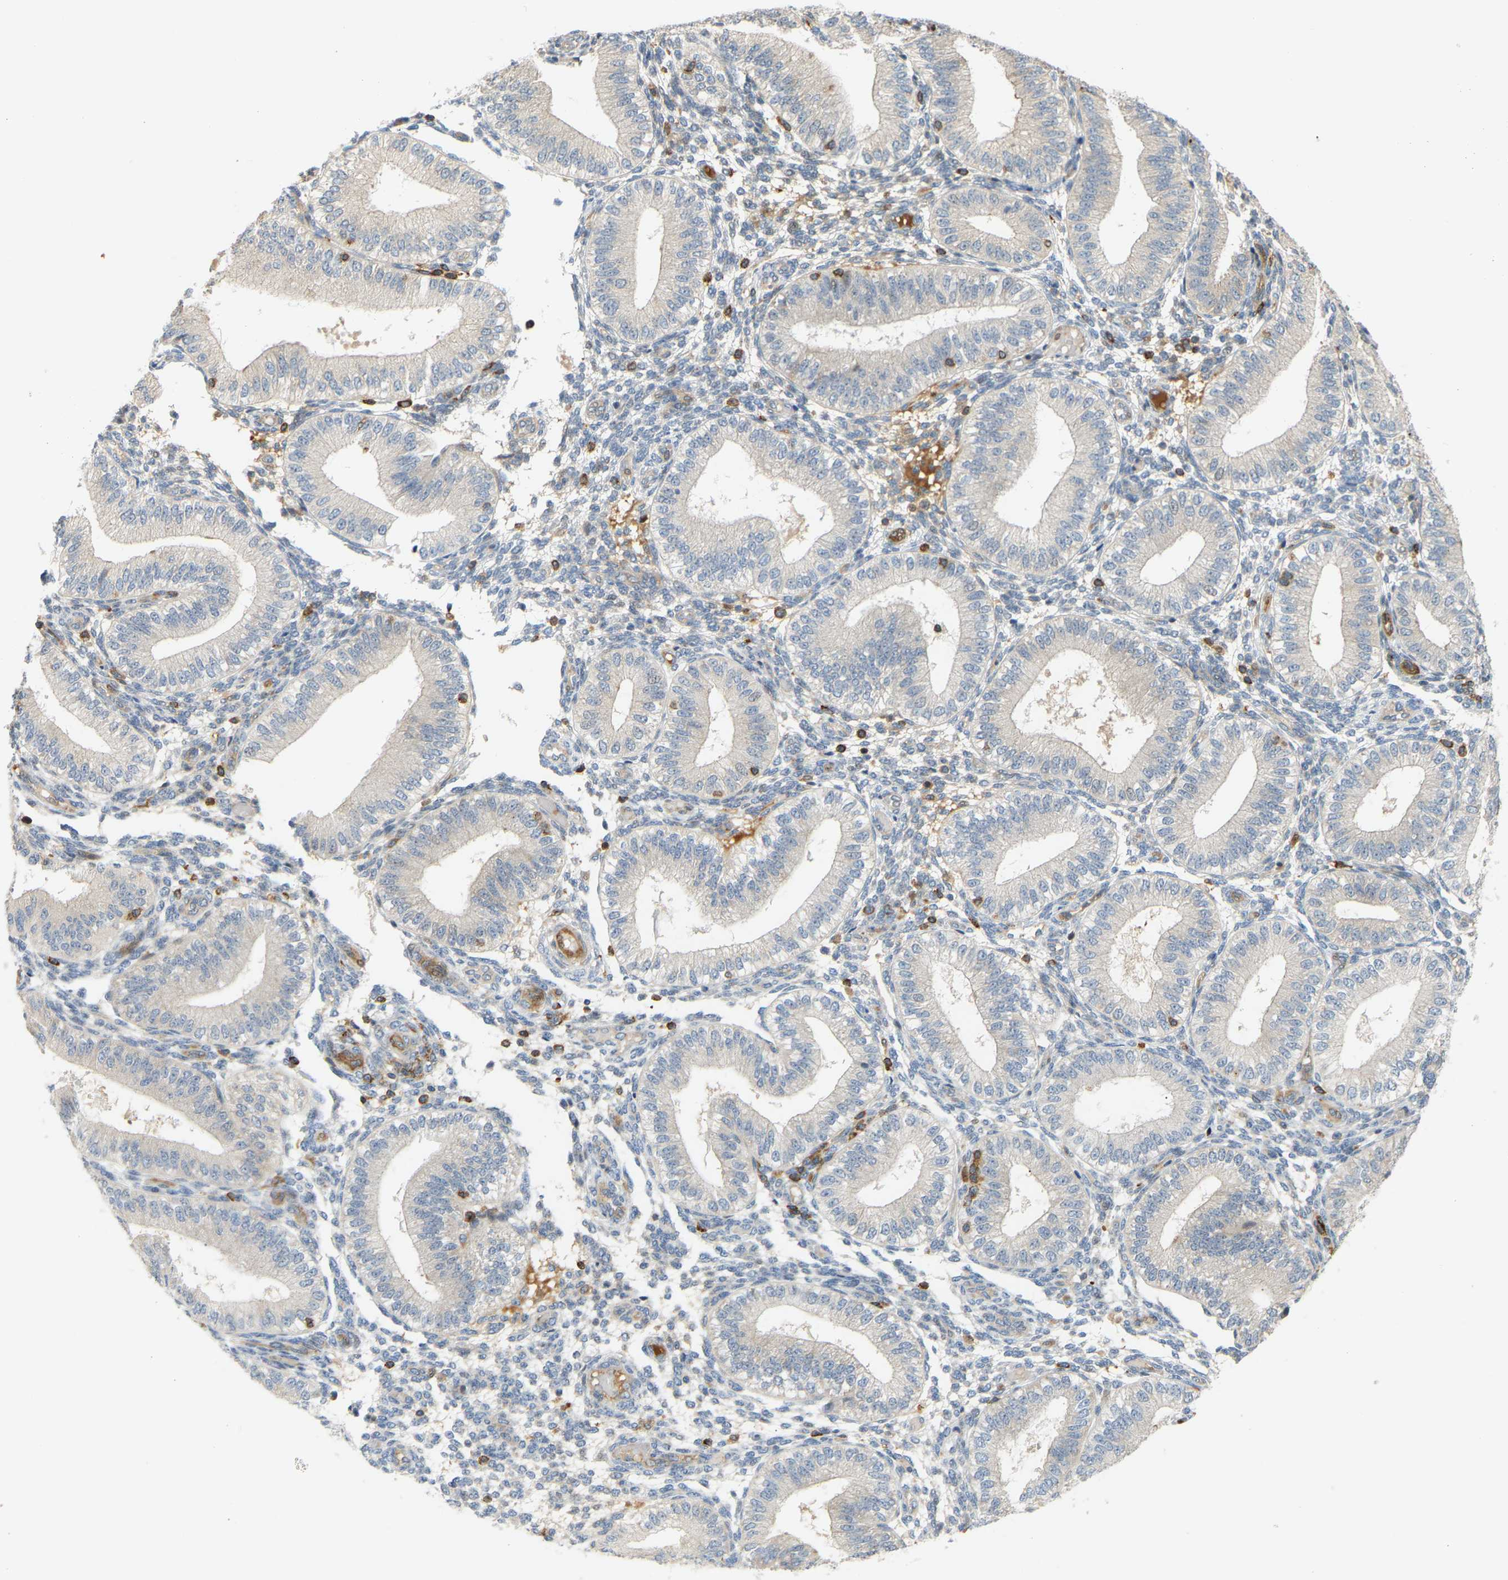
{"staining": {"intensity": "moderate", "quantity": "<25%", "location": "cytoplasmic/membranous"}, "tissue": "endometrium", "cell_type": "Cells in endometrial stroma", "image_type": "normal", "snomed": [{"axis": "morphology", "description": "Normal tissue, NOS"}, {"axis": "topography", "description": "Endometrium"}], "caption": "Endometrium stained for a protein (brown) exhibits moderate cytoplasmic/membranous positive expression in about <25% of cells in endometrial stroma.", "gene": "PLCG2", "patient": {"sex": "female", "age": 39}}